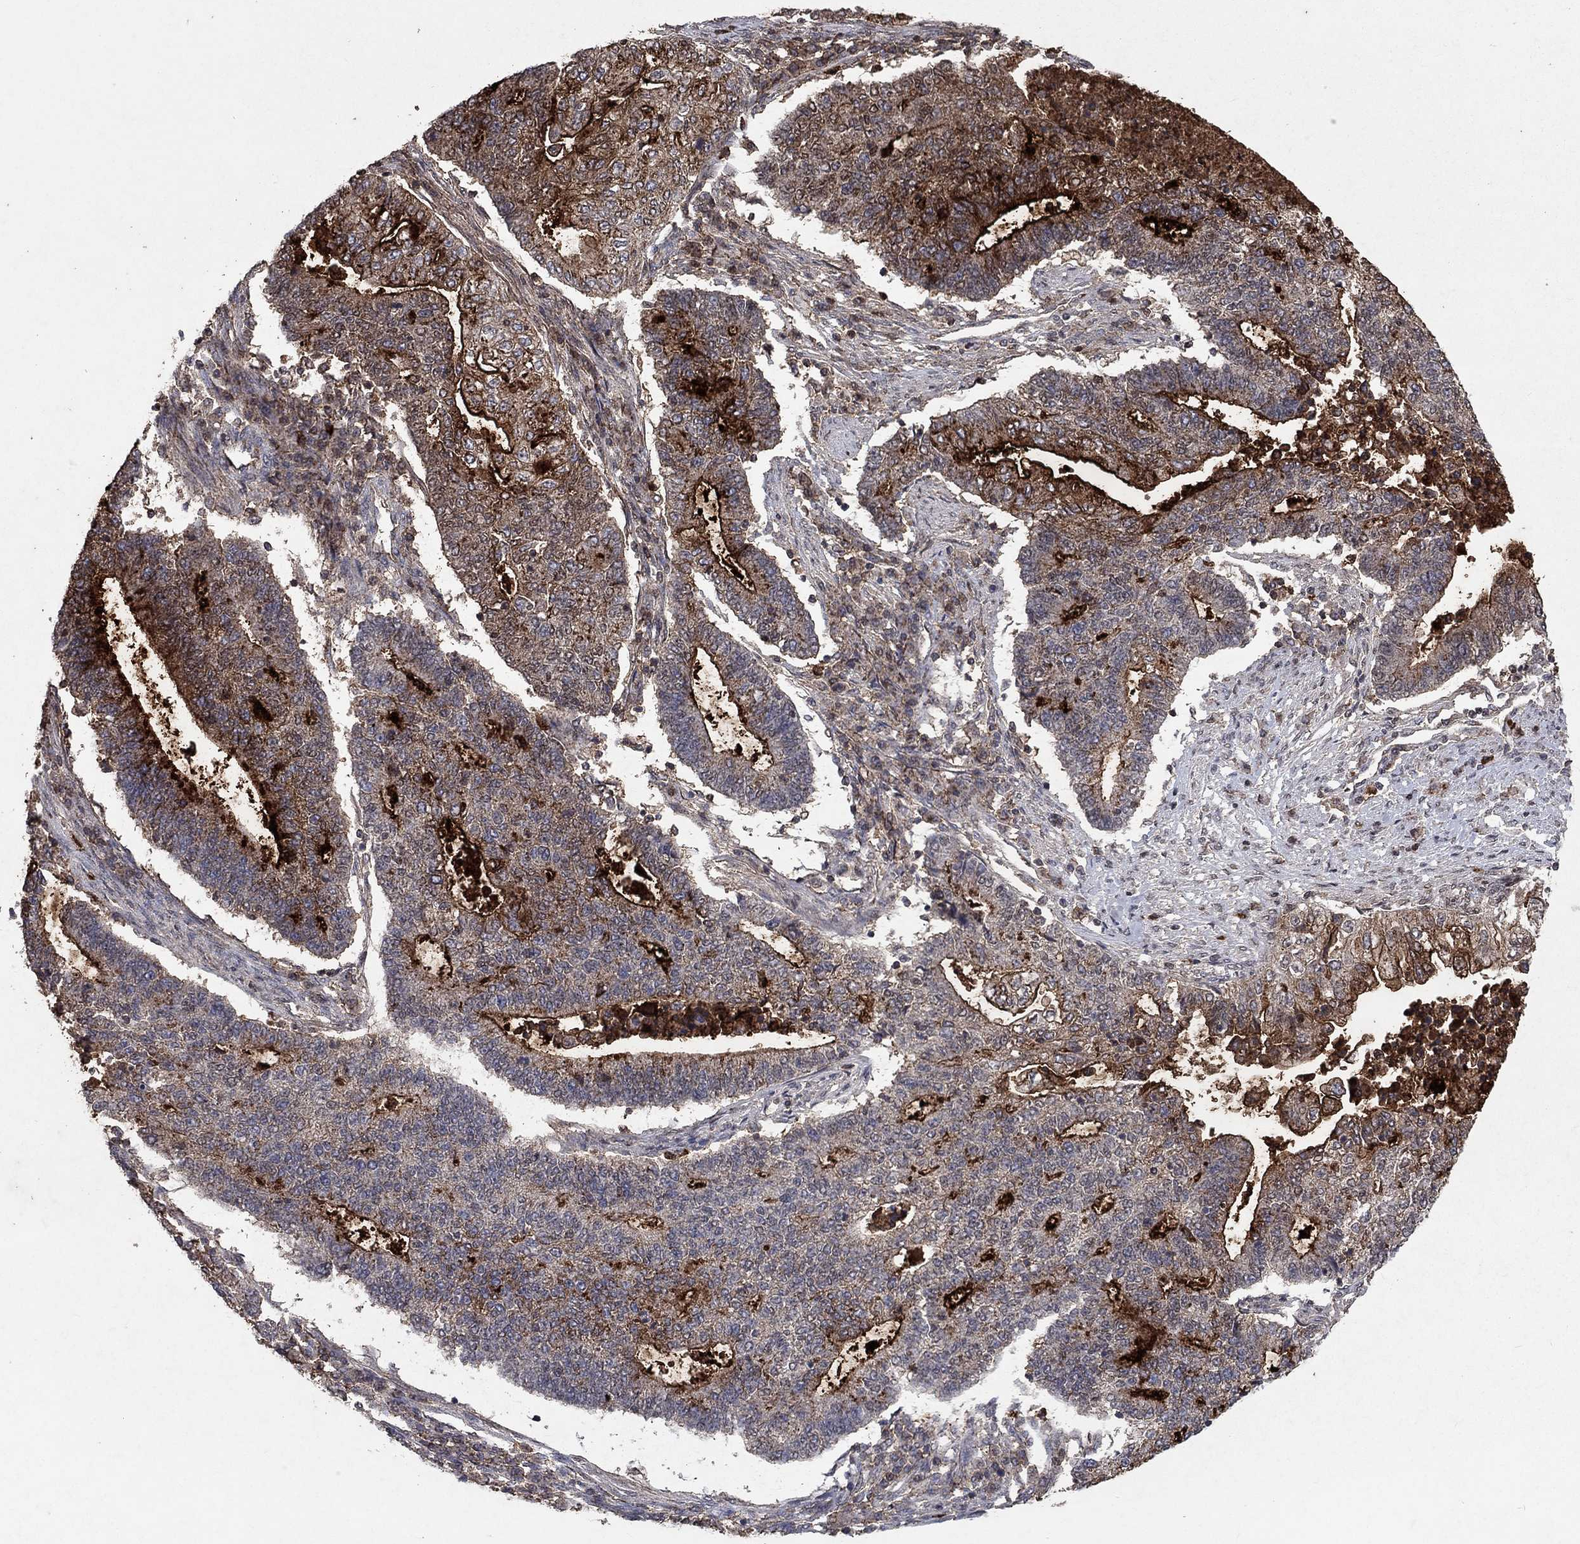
{"staining": {"intensity": "strong", "quantity": "<25%", "location": "cytoplasmic/membranous"}, "tissue": "endometrial cancer", "cell_type": "Tumor cells", "image_type": "cancer", "snomed": [{"axis": "morphology", "description": "Adenocarcinoma, NOS"}, {"axis": "topography", "description": "Uterus"}, {"axis": "topography", "description": "Endometrium"}], "caption": "Endometrial cancer stained with IHC demonstrates strong cytoplasmic/membranous staining in approximately <25% of tumor cells.", "gene": "CD24", "patient": {"sex": "female", "age": 54}}